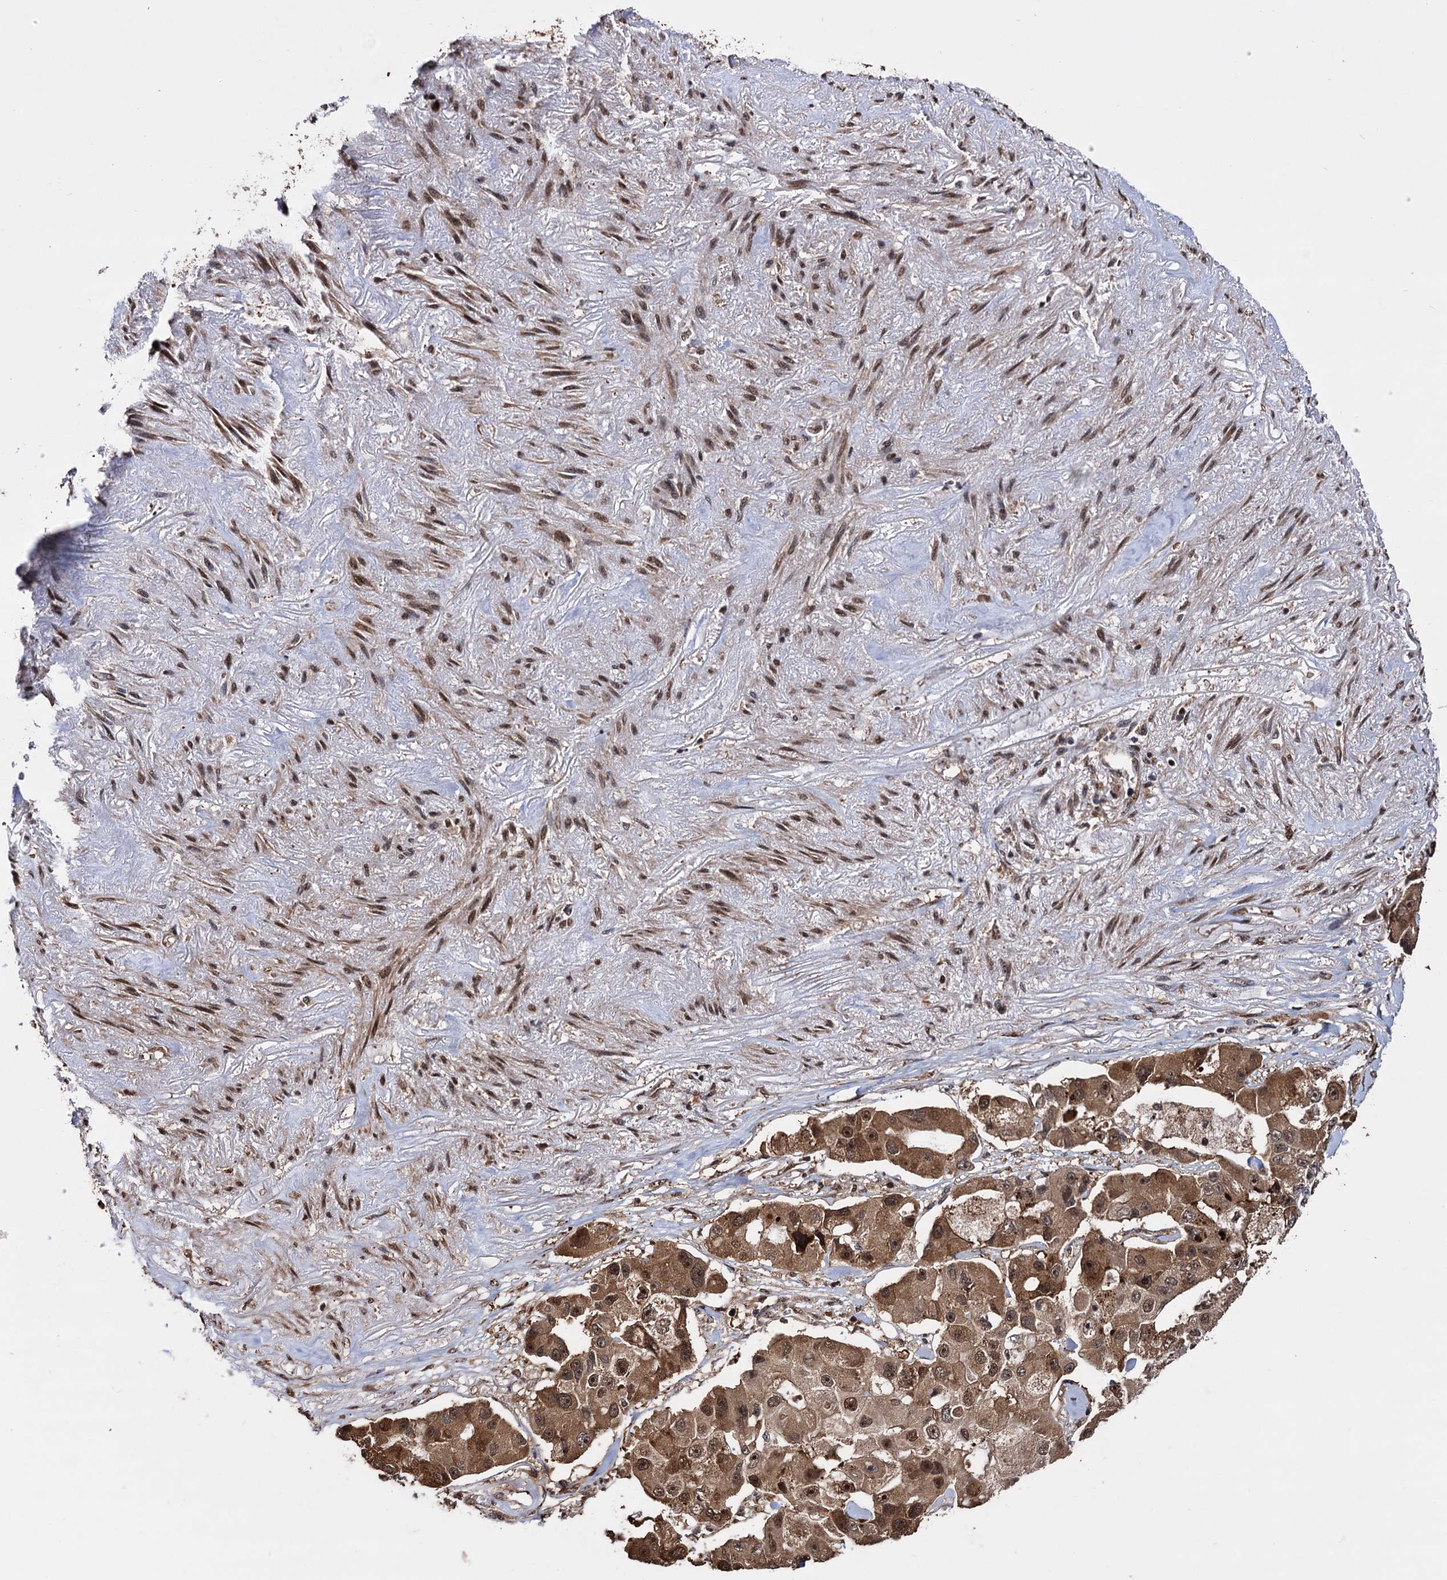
{"staining": {"intensity": "moderate", "quantity": ">75%", "location": "cytoplasmic/membranous,nuclear"}, "tissue": "lung cancer", "cell_type": "Tumor cells", "image_type": "cancer", "snomed": [{"axis": "morphology", "description": "Adenocarcinoma, NOS"}, {"axis": "topography", "description": "Lung"}], "caption": "The micrograph reveals immunohistochemical staining of adenocarcinoma (lung). There is moderate cytoplasmic/membranous and nuclear positivity is appreciated in approximately >75% of tumor cells. Nuclei are stained in blue.", "gene": "PIGB", "patient": {"sex": "female", "age": 54}}